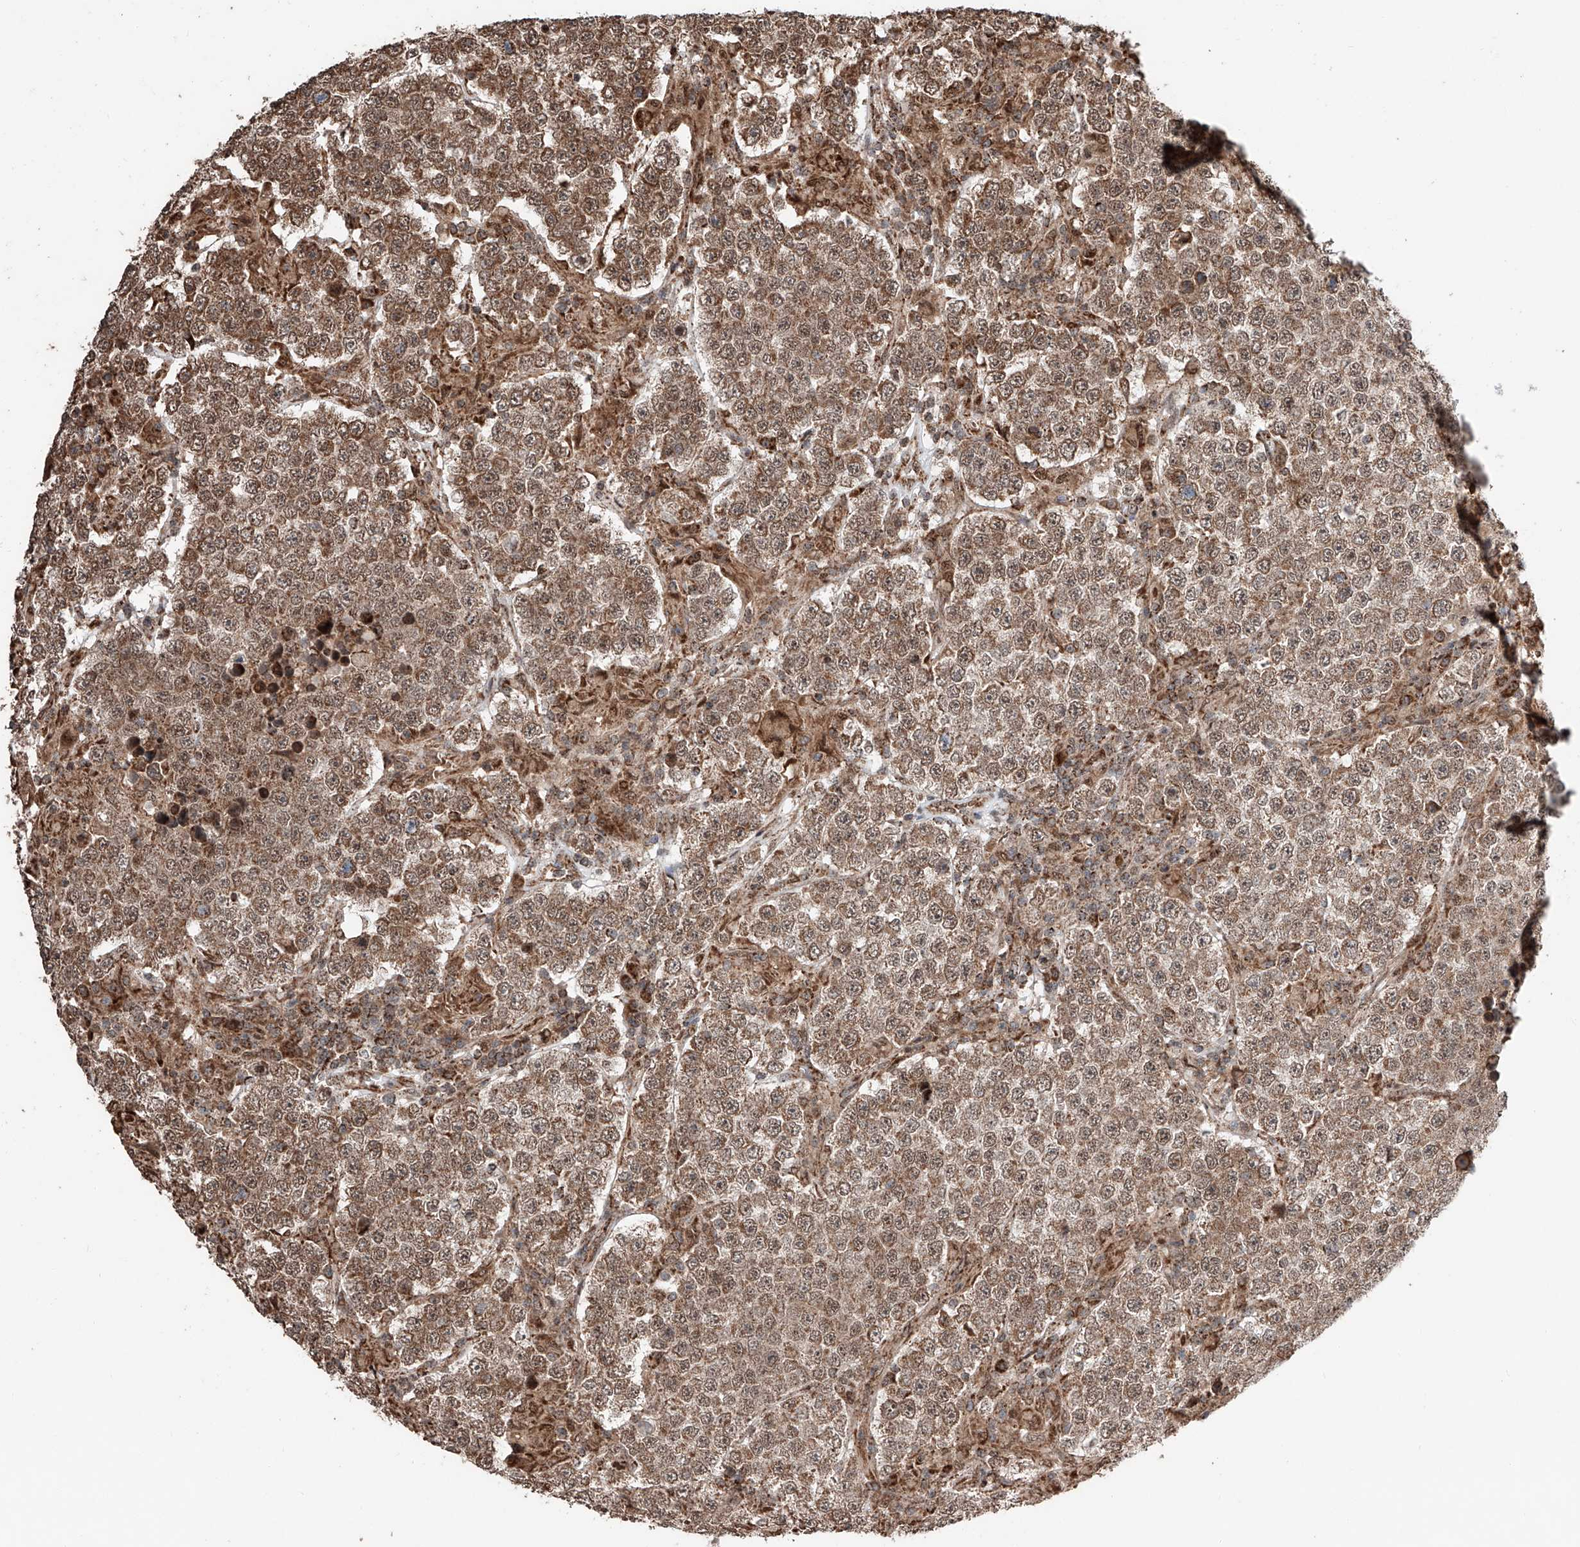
{"staining": {"intensity": "moderate", "quantity": ">75%", "location": "cytoplasmic/membranous,nuclear"}, "tissue": "testis cancer", "cell_type": "Tumor cells", "image_type": "cancer", "snomed": [{"axis": "morphology", "description": "Normal tissue, NOS"}, {"axis": "morphology", "description": "Urothelial carcinoma, High grade"}, {"axis": "morphology", "description": "Seminoma, NOS"}, {"axis": "morphology", "description": "Carcinoma, Embryonal, NOS"}, {"axis": "topography", "description": "Urinary bladder"}, {"axis": "topography", "description": "Testis"}], "caption": "A brown stain highlights moderate cytoplasmic/membranous and nuclear expression of a protein in testis cancer (embryonal carcinoma) tumor cells.", "gene": "ZNF445", "patient": {"sex": "male", "age": 41}}